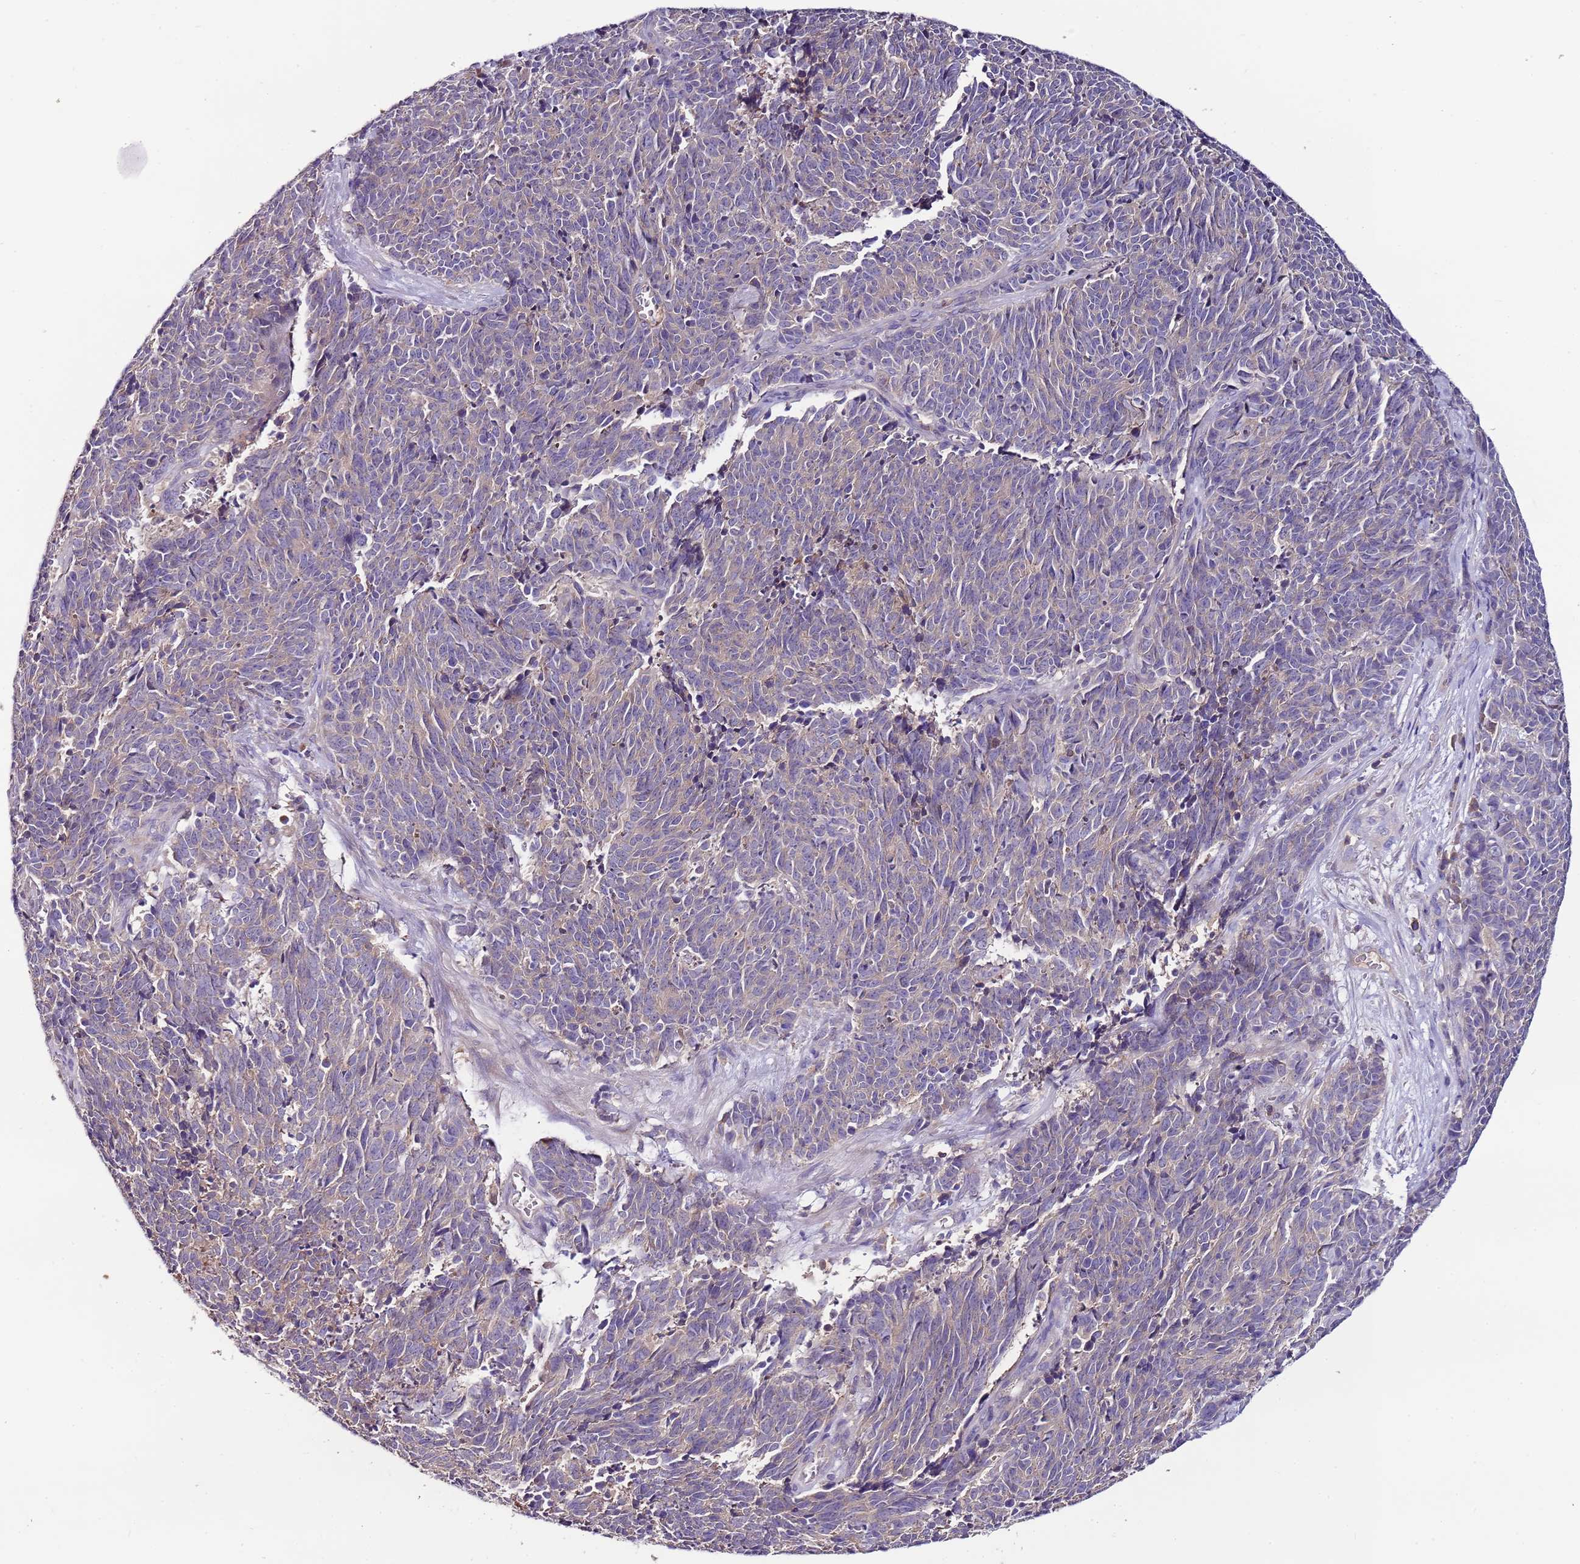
{"staining": {"intensity": "negative", "quantity": "none", "location": "none"}, "tissue": "cervical cancer", "cell_type": "Tumor cells", "image_type": "cancer", "snomed": [{"axis": "morphology", "description": "Squamous cell carcinoma, NOS"}, {"axis": "topography", "description": "Cervix"}], "caption": "Immunohistochemistry (IHC) of human cervical cancer exhibits no positivity in tumor cells.", "gene": "IGIP", "patient": {"sex": "female", "age": 29}}